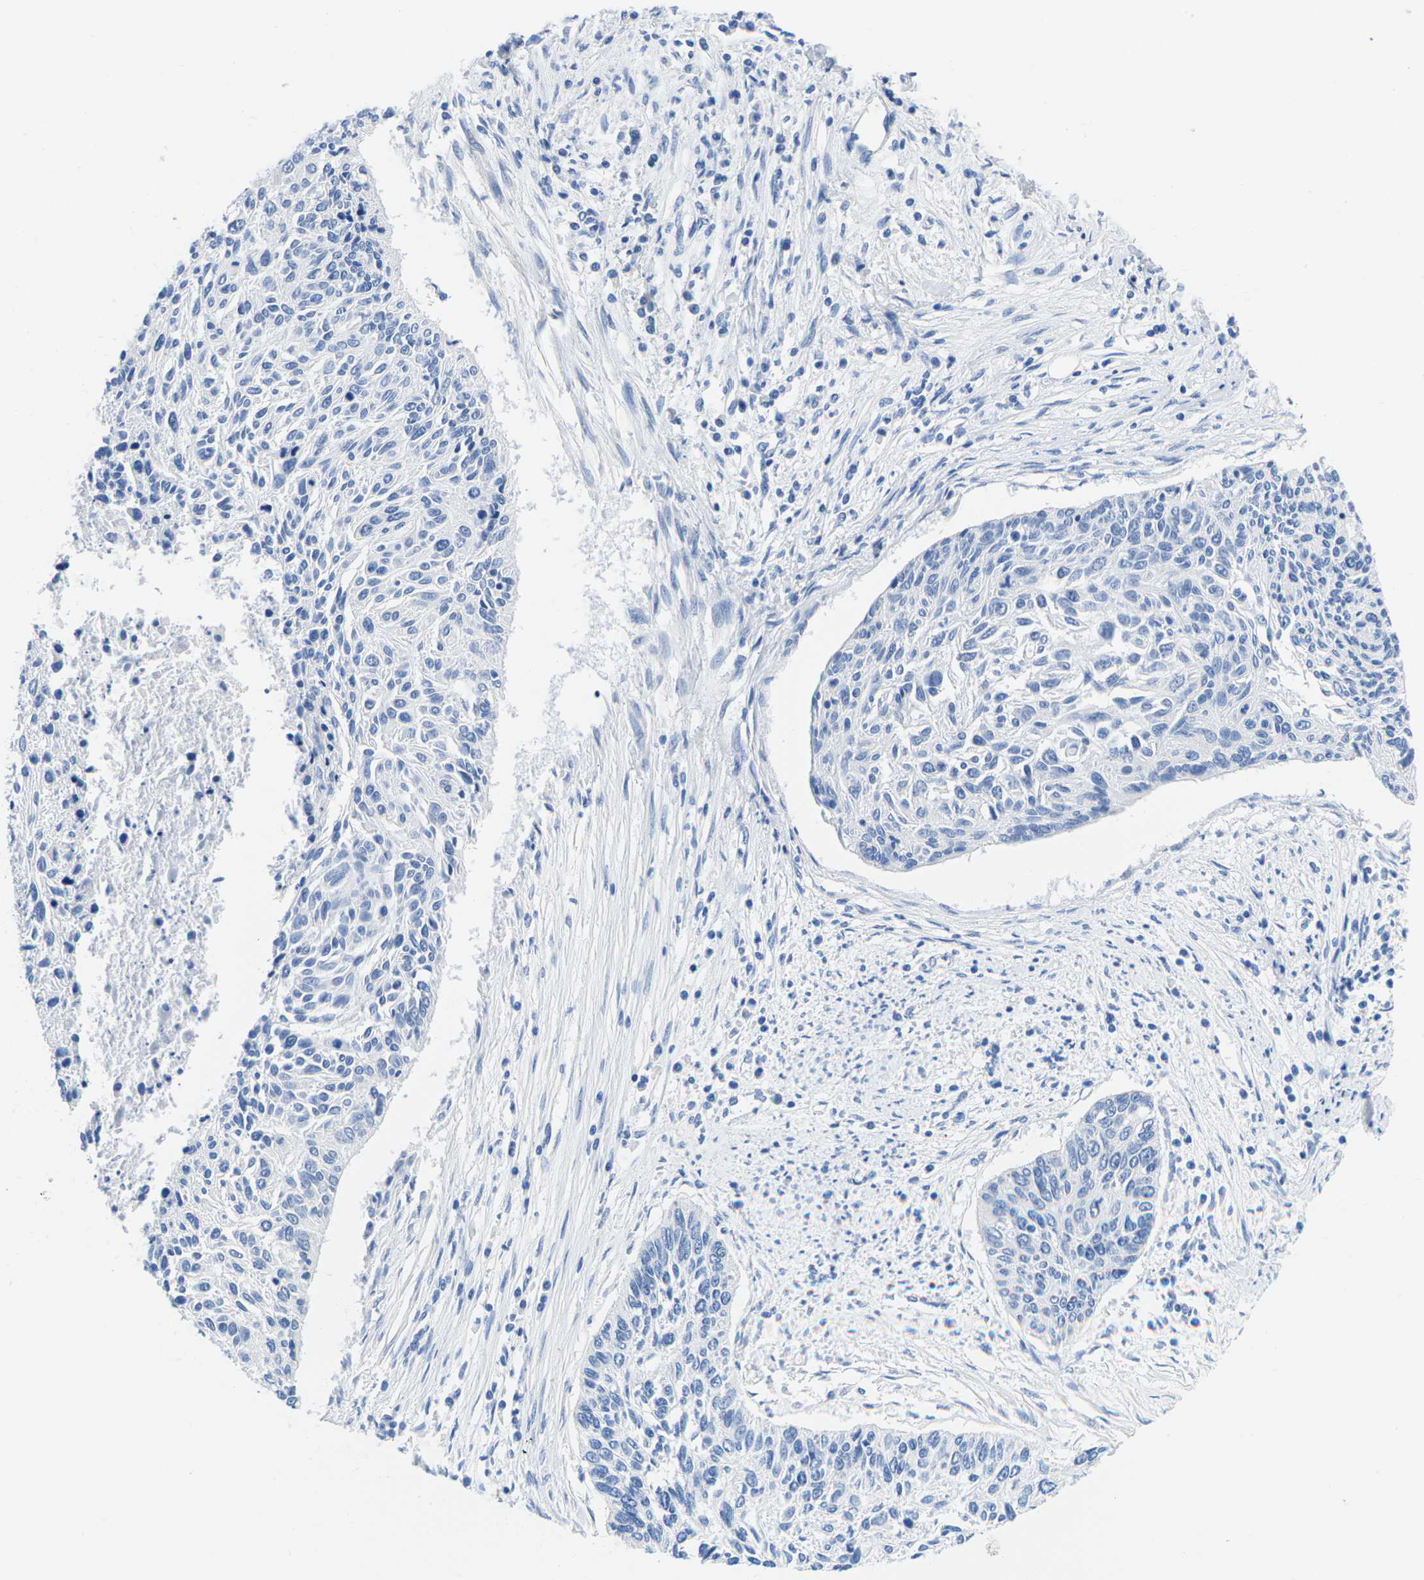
{"staining": {"intensity": "negative", "quantity": "none", "location": "none"}, "tissue": "cervical cancer", "cell_type": "Tumor cells", "image_type": "cancer", "snomed": [{"axis": "morphology", "description": "Squamous cell carcinoma, NOS"}, {"axis": "topography", "description": "Cervix"}], "caption": "Cervical squamous cell carcinoma stained for a protein using immunohistochemistry reveals no expression tumor cells.", "gene": "CYP1A2", "patient": {"sex": "female", "age": 55}}